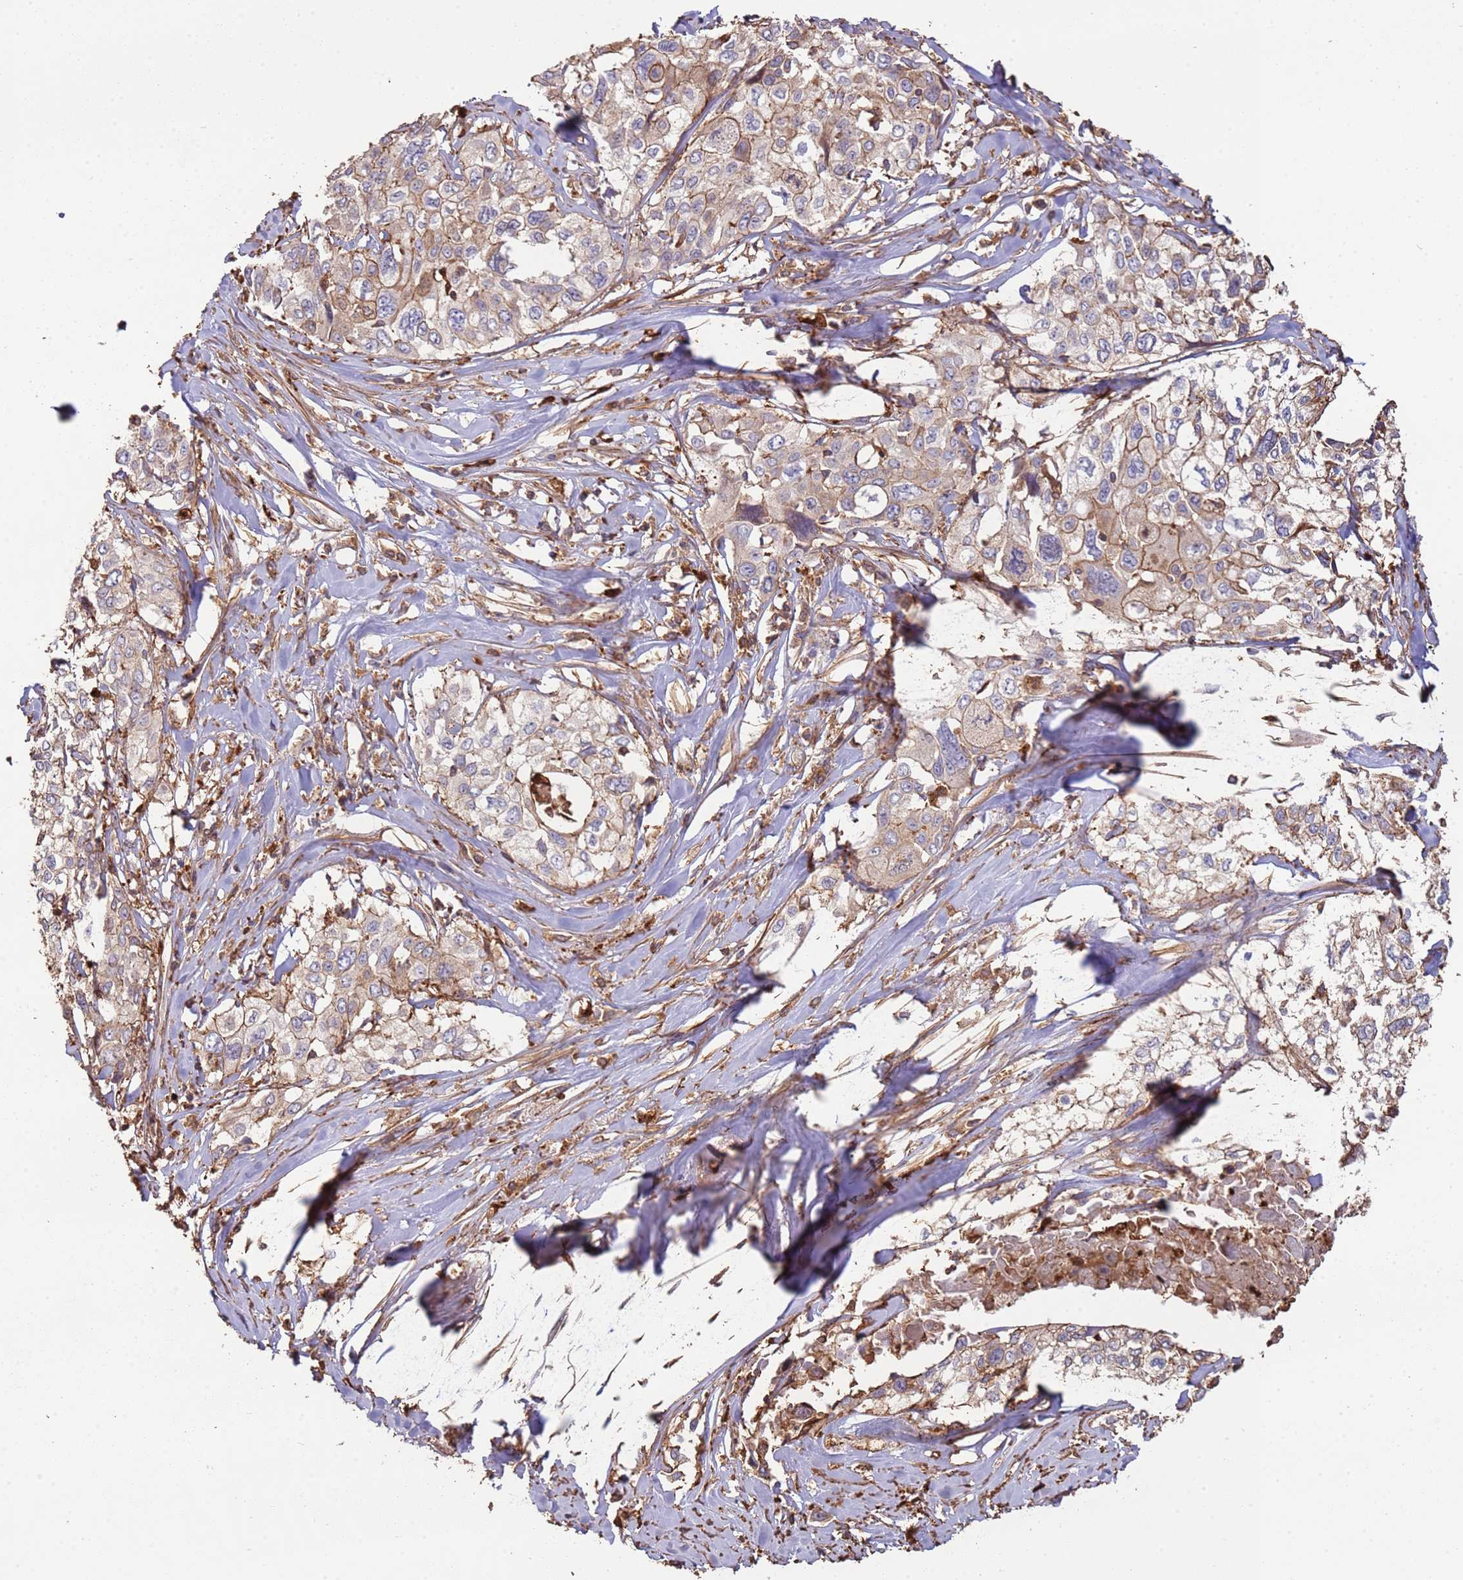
{"staining": {"intensity": "weak", "quantity": "25%-75%", "location": "cytoplasmic/membranous"}, "tissue": "cervical cancer", "cell_type": "Tumor cells", "image_type": "cancer", "snomed": [{"axis": "morphology", "description": "Squamous cell carcinoma, NOS"}, {"axis": "topography", "description": "Cervix"}], "caption": "Cervical cancer (squamous cell carcinoma) was stained to show a protein in brown. There is low levels of weak cytoplasmic/membranous expression in approximately 25%-75% of tumor cells.", "gene": "NDUFAF4", "patient": {"sex": "female", "age": 31}}